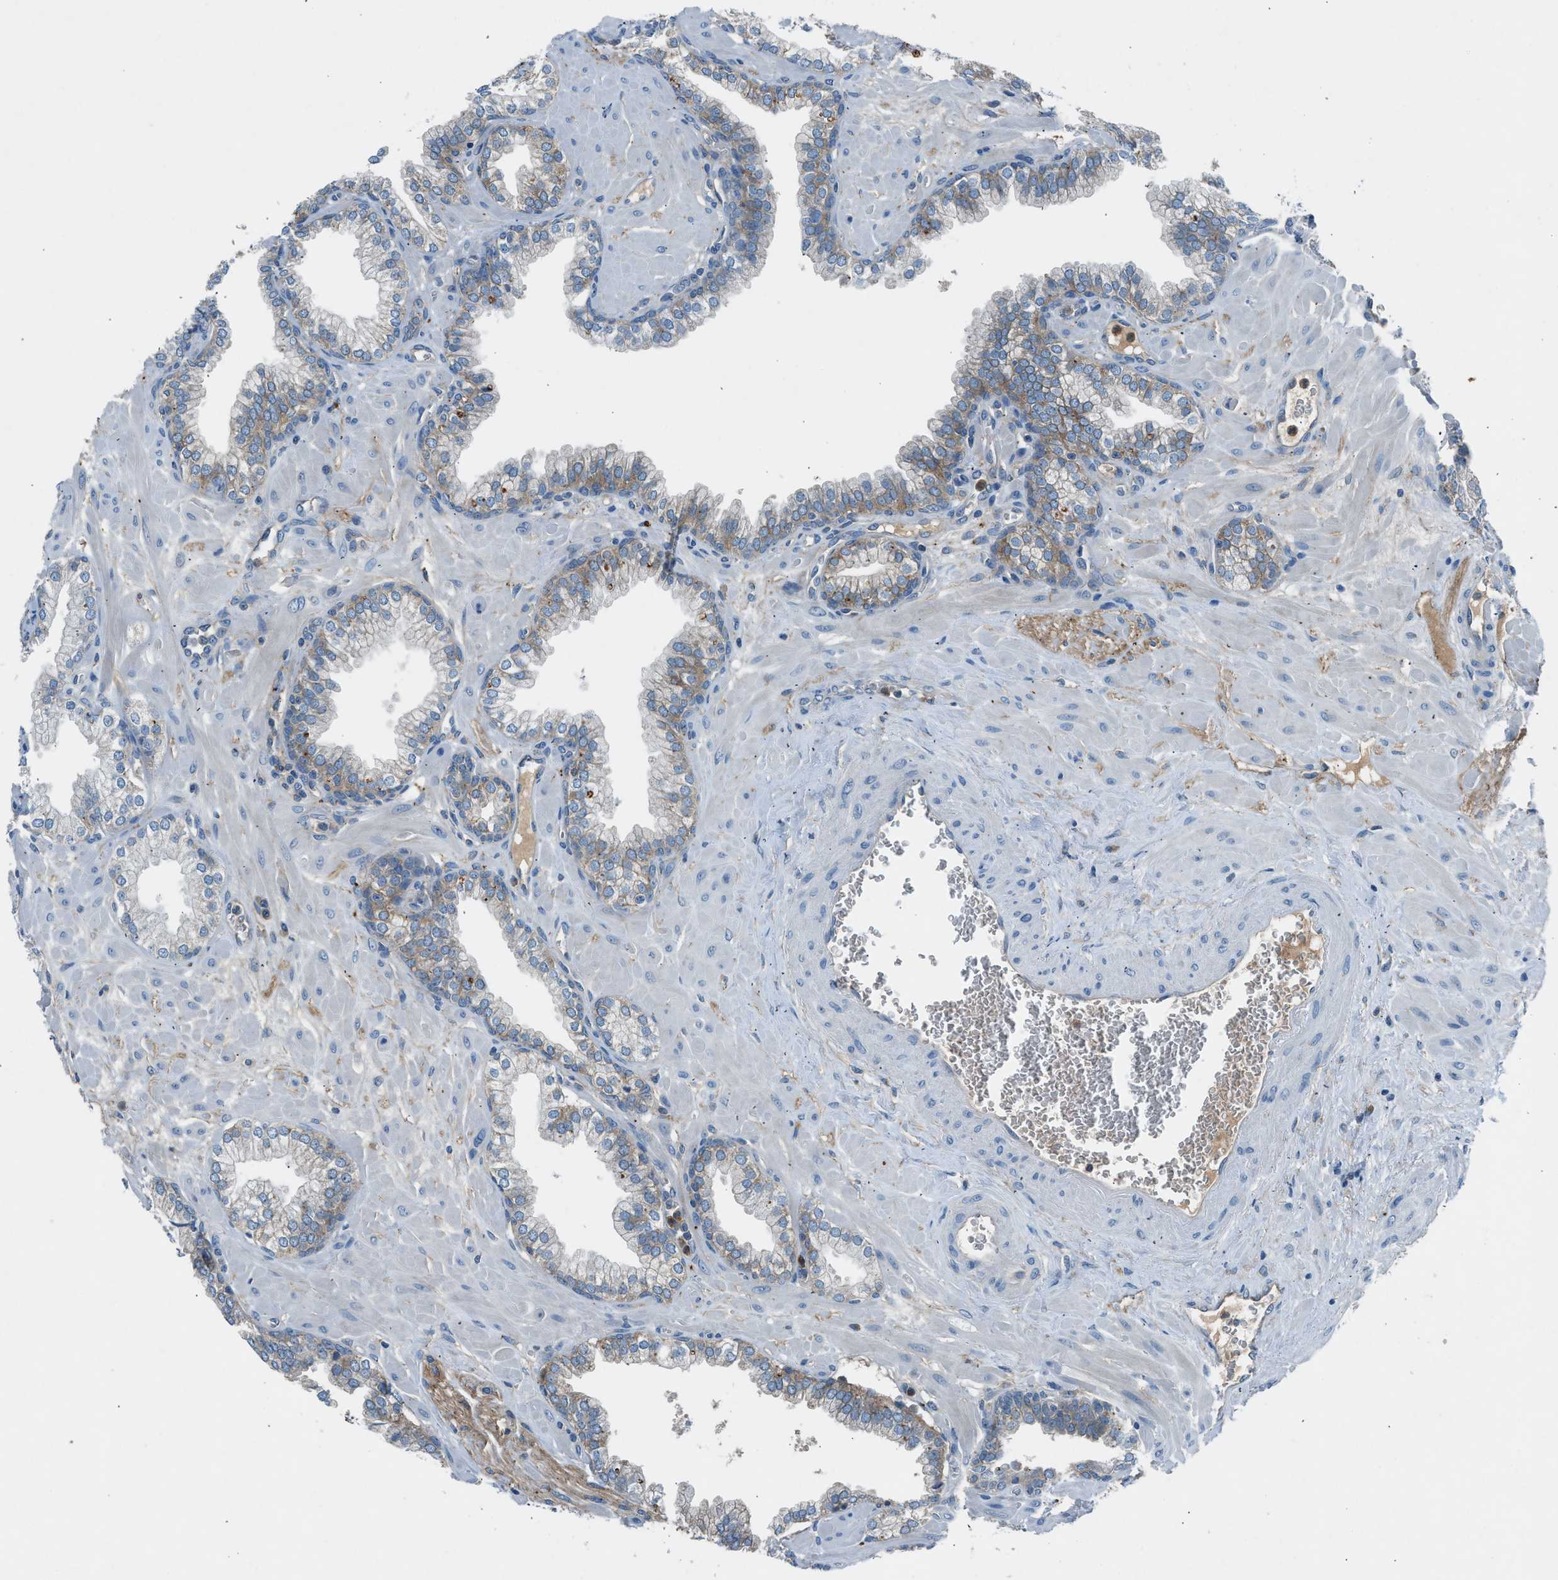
{"staining": {"intensity": "moderate", "quantity": "<25%", "location": "cytoplasmic/membranous"}, "tissue": "prostate", "cell_type": "Glandular cells", "image_type": "normal", "snomed": [{"axis": "morphology", "description": "Normal tissue, NOS"}, {"axis": "morphology", "description": "Urothelial carcinoma, Low grade"}, {"axis": "topography", "description": "Urinary bladder"}, {"axis": "topography", "description": "Prostate"}], "caption": "A high-resolution image shows immunohistochemistry (IHC) staining of unremarkable prostate, which shows moderate cytoplasmic/membranous staining in about <25% of glandular cells.", "gene": "BMP1", "patient": {"sex": "male", "age": 60}}